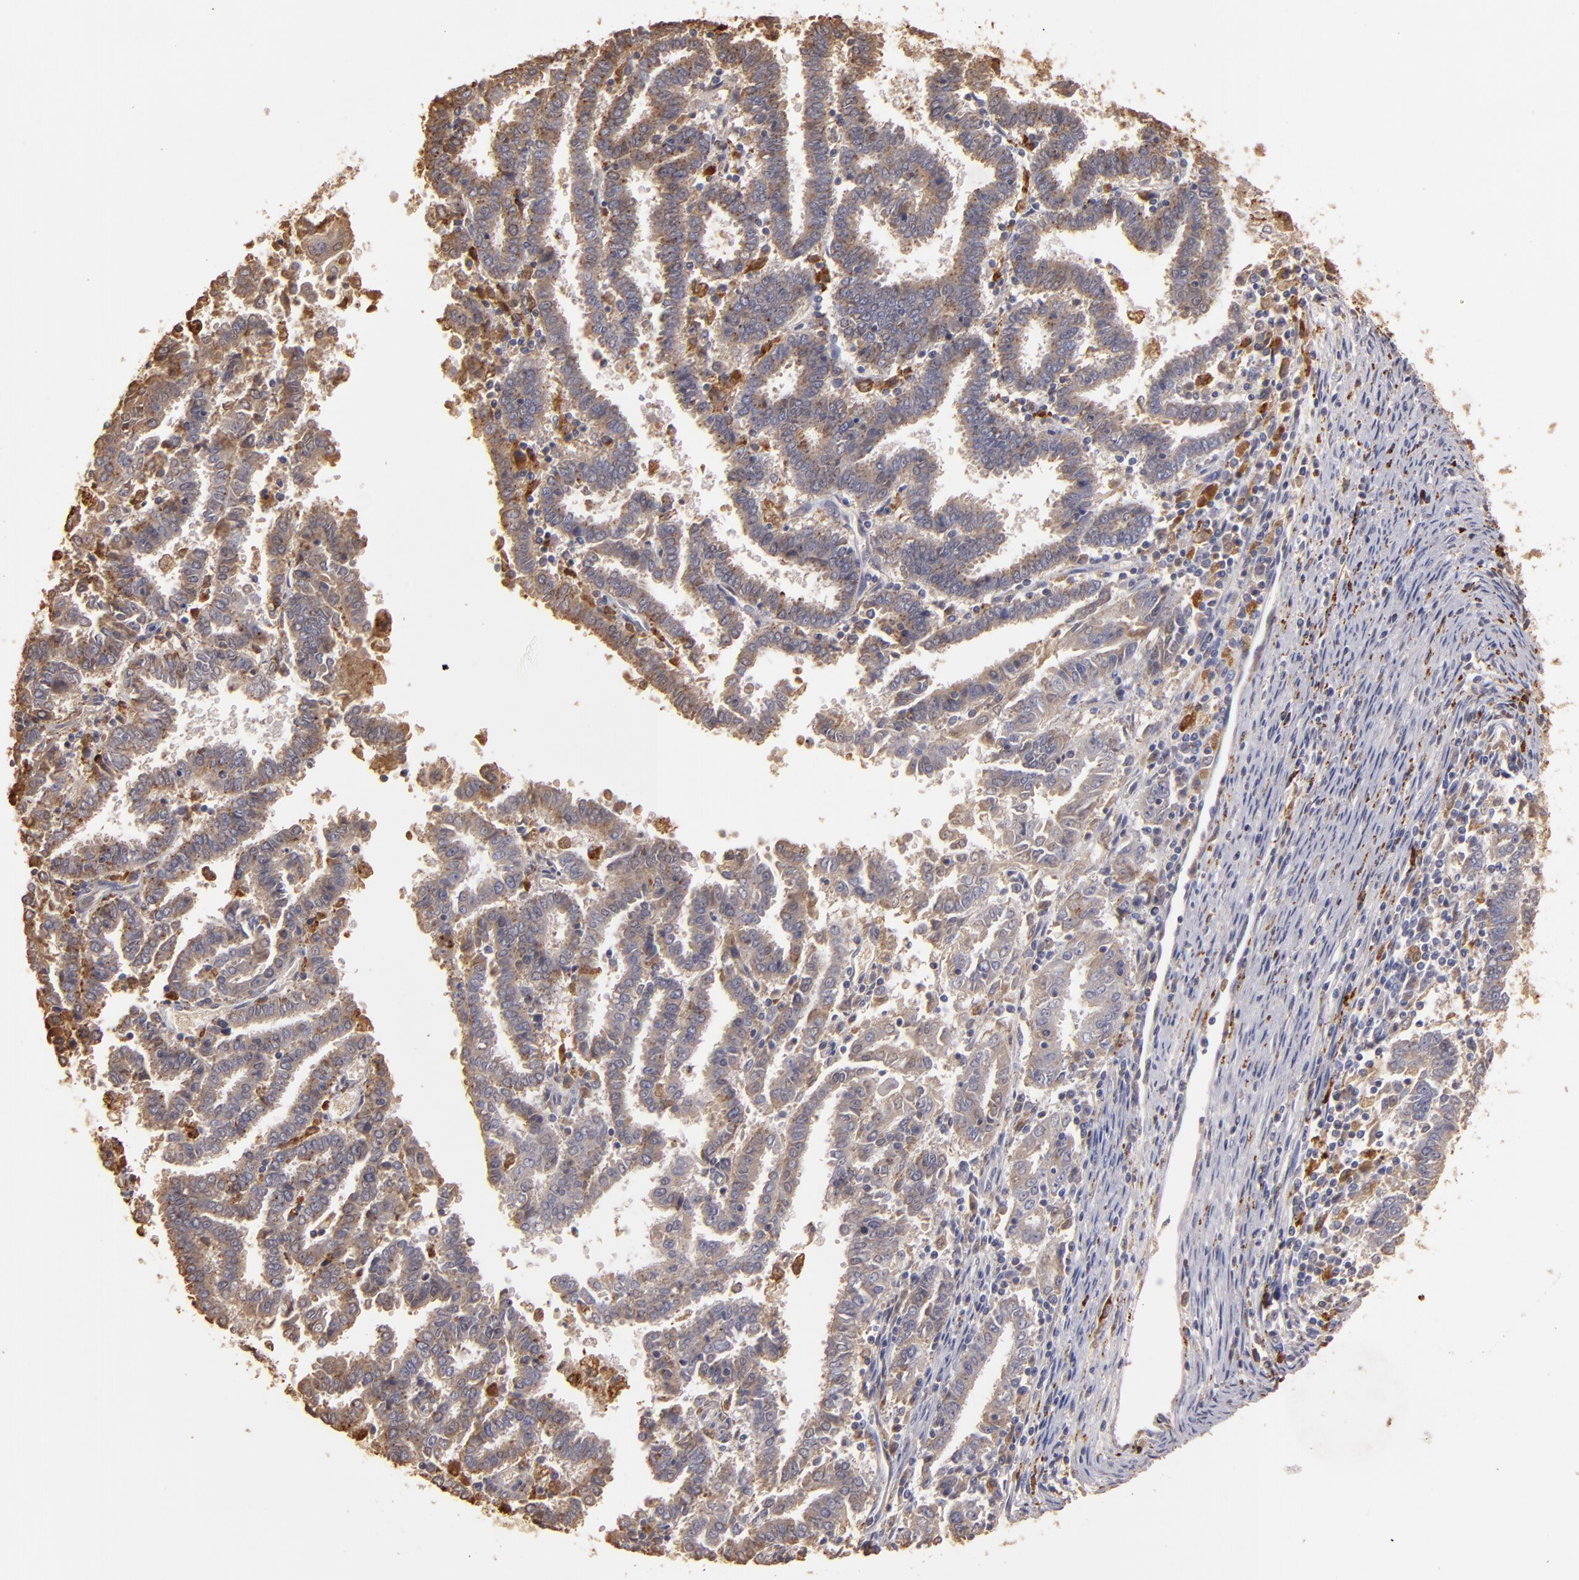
{"staining": {"intensity": "moderate", "quantity": ">75%", "location": "cytoplasmic/membranous"}, "tissue": "endometrial cancer", "cell_type": "Tumor cells", "image_type": "cancer", "snomed": [{"axis": "morphology", "description": "Adenocarcinoma, NOS"}, {"axis": "topography", "description": "Uterus"}], "caption": "Immunohistochemical staining of human endometrial adenocarcinoma exhibits medium levels of moderate cytoplasmic/membranous protein staining in about >75% of tumor cells.", "gene": "TRAF1", "patient": {"sex": "female", "age": 83}}